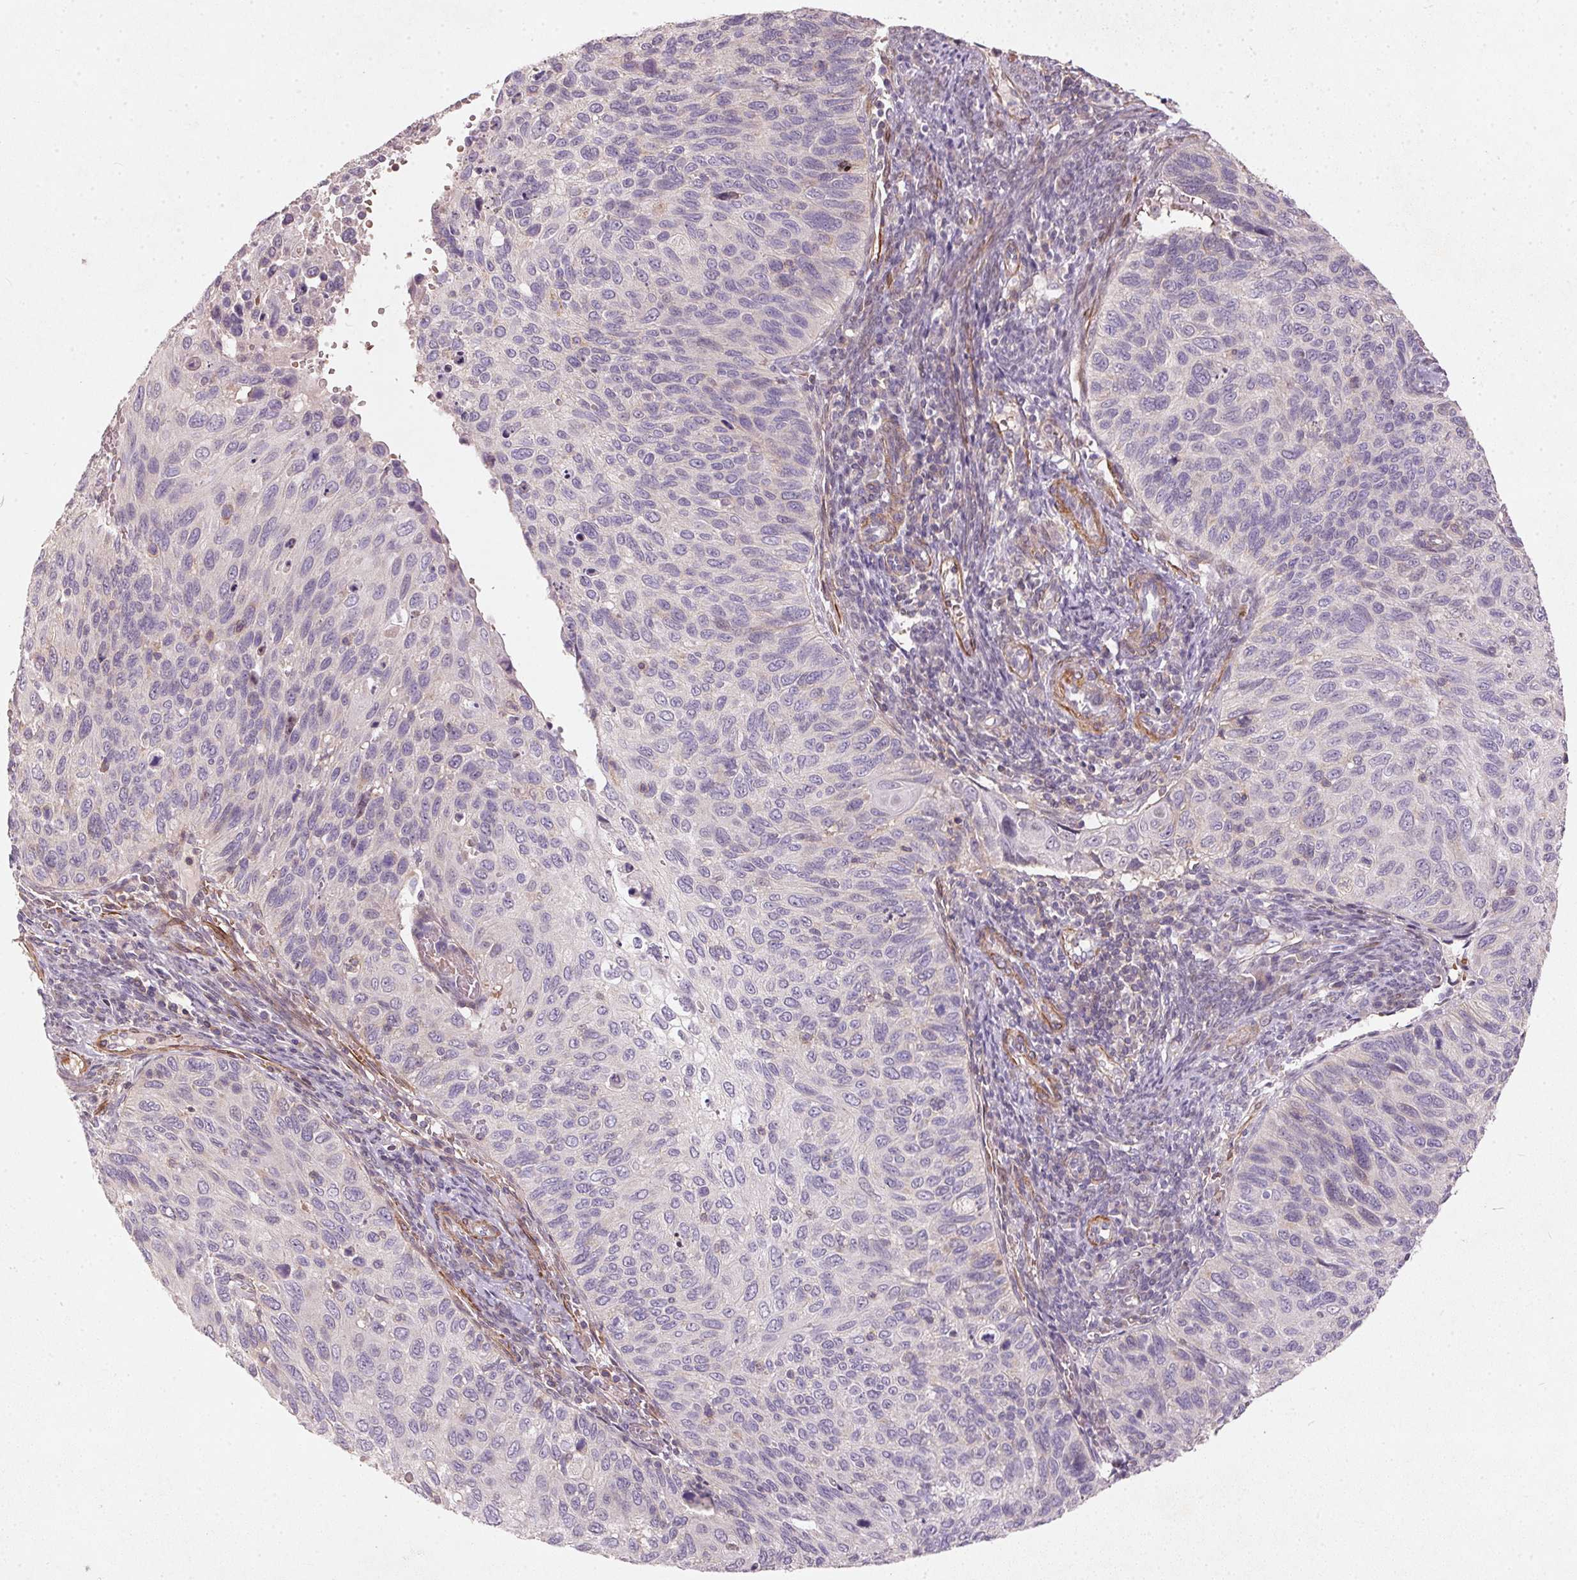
{"staining": {"intensity": "negative", "quantity": "none", "location": "none"}, "tissue": "cervical cancer", "cell_type": "Tumor cells", "image_type": "cancer", "snomed": [{"axis": "morphology", "description": "Squamous cell carcinoma, NOS"}, {"axis": "topography", "description": "Cervix"}], "caption": "Immunohistochemistry (IHC) of squamous cell carcinoma (cervical) exhibits no positivity in tumor cells. (DAB IHC visualized using brightfield microscopy, high magnification).", "gene": "KCNK15", "patient": {"sex": "female", "age": 70}}